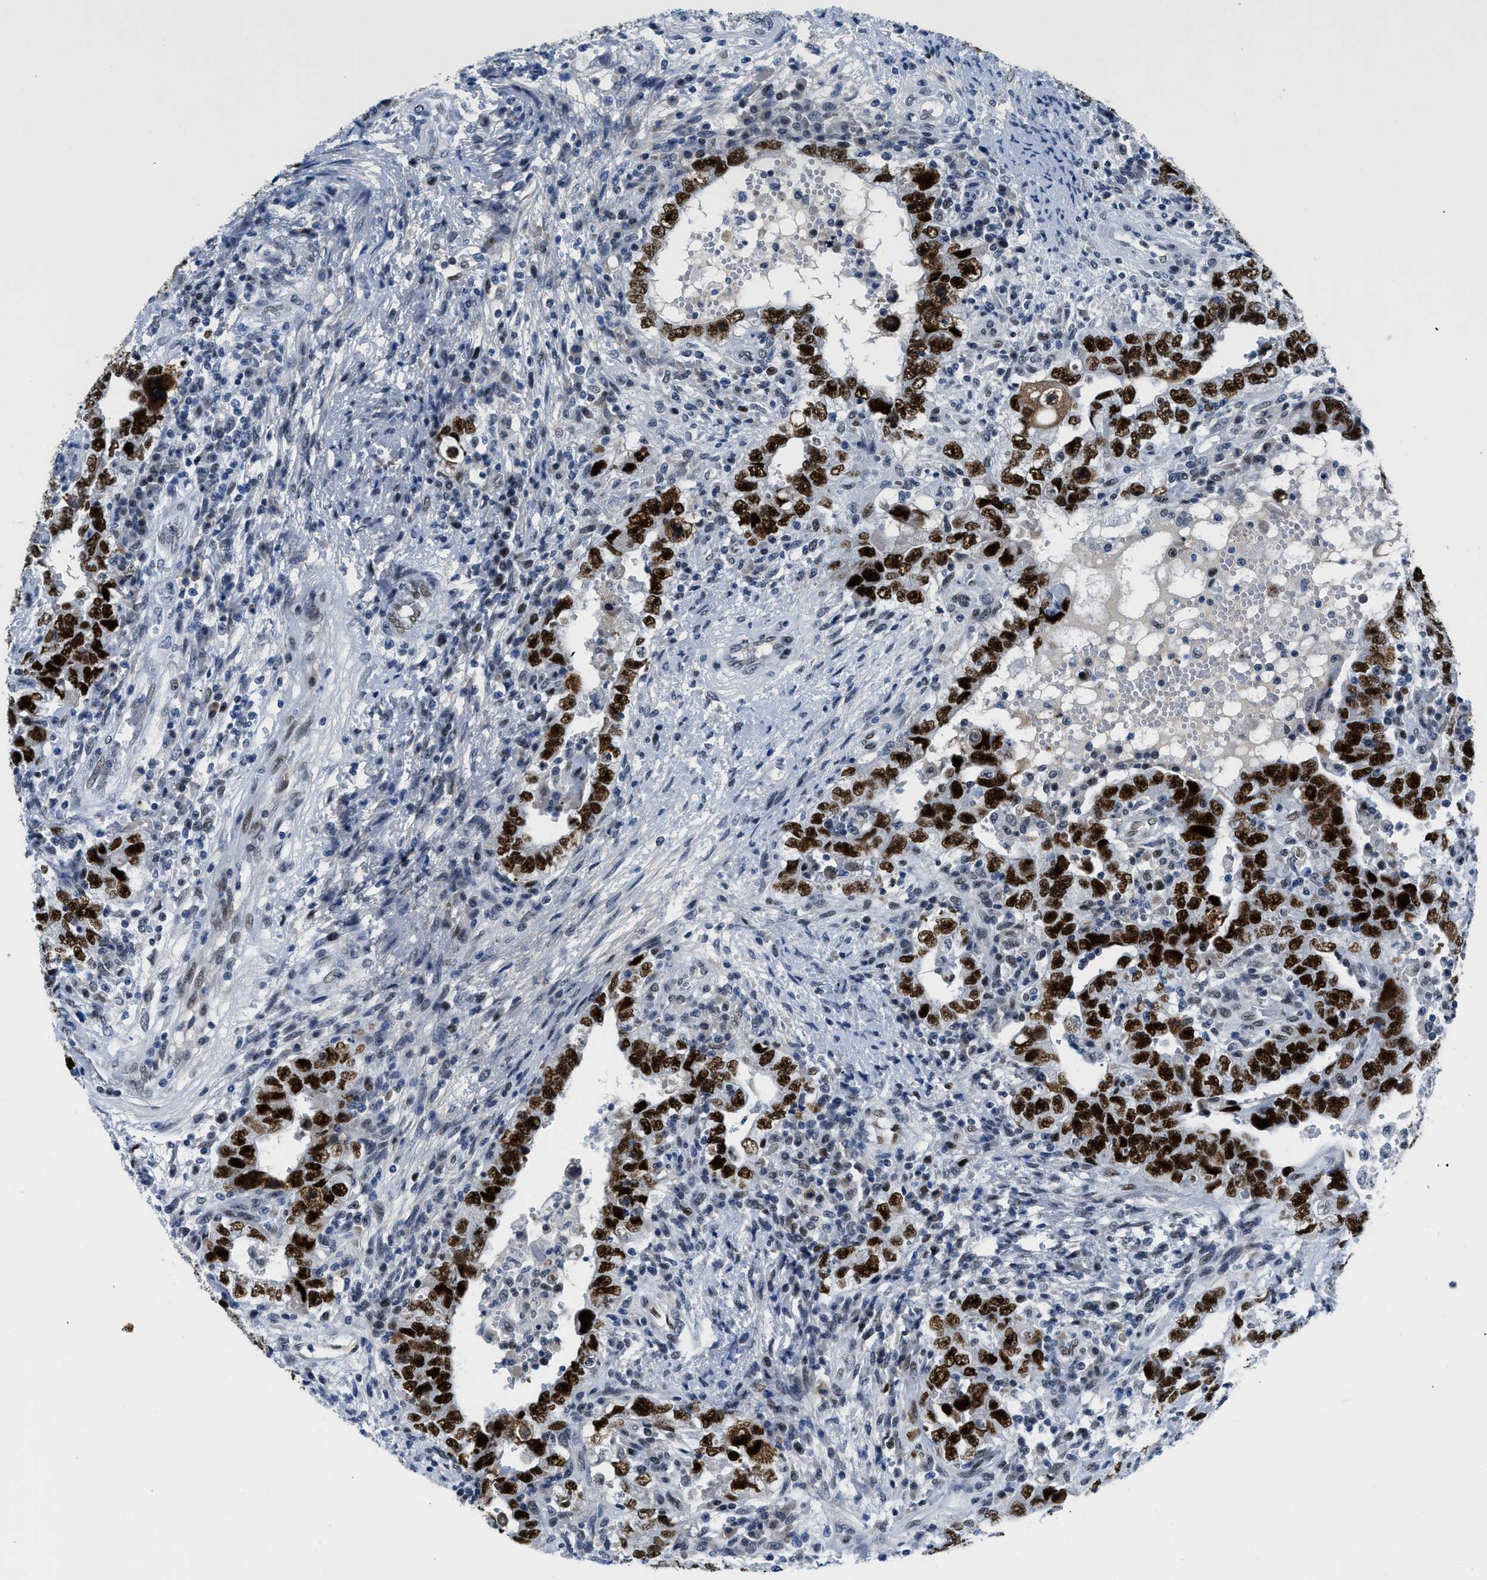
{"staining": {"intensity": "strong", "quantity": ">75%", "location": "nuclear"}, "tissue": "testis cancer", "cell_type": "Tumor cells", "image_type": "cancer", "snomed": [{"axis": "morphology", "description": "Carcinoma, Embryonal, NOS"}, {"axis": "topography", "description": "Testis"}], "caption": "Brown immunohistochemical staining in human testis embryonal carcinoma demonstrates strong nuclear staining in approximately >75% of tumor cells.", "gene": "SMARCAD1", "patient": {"sex": "male", "age": 26}}